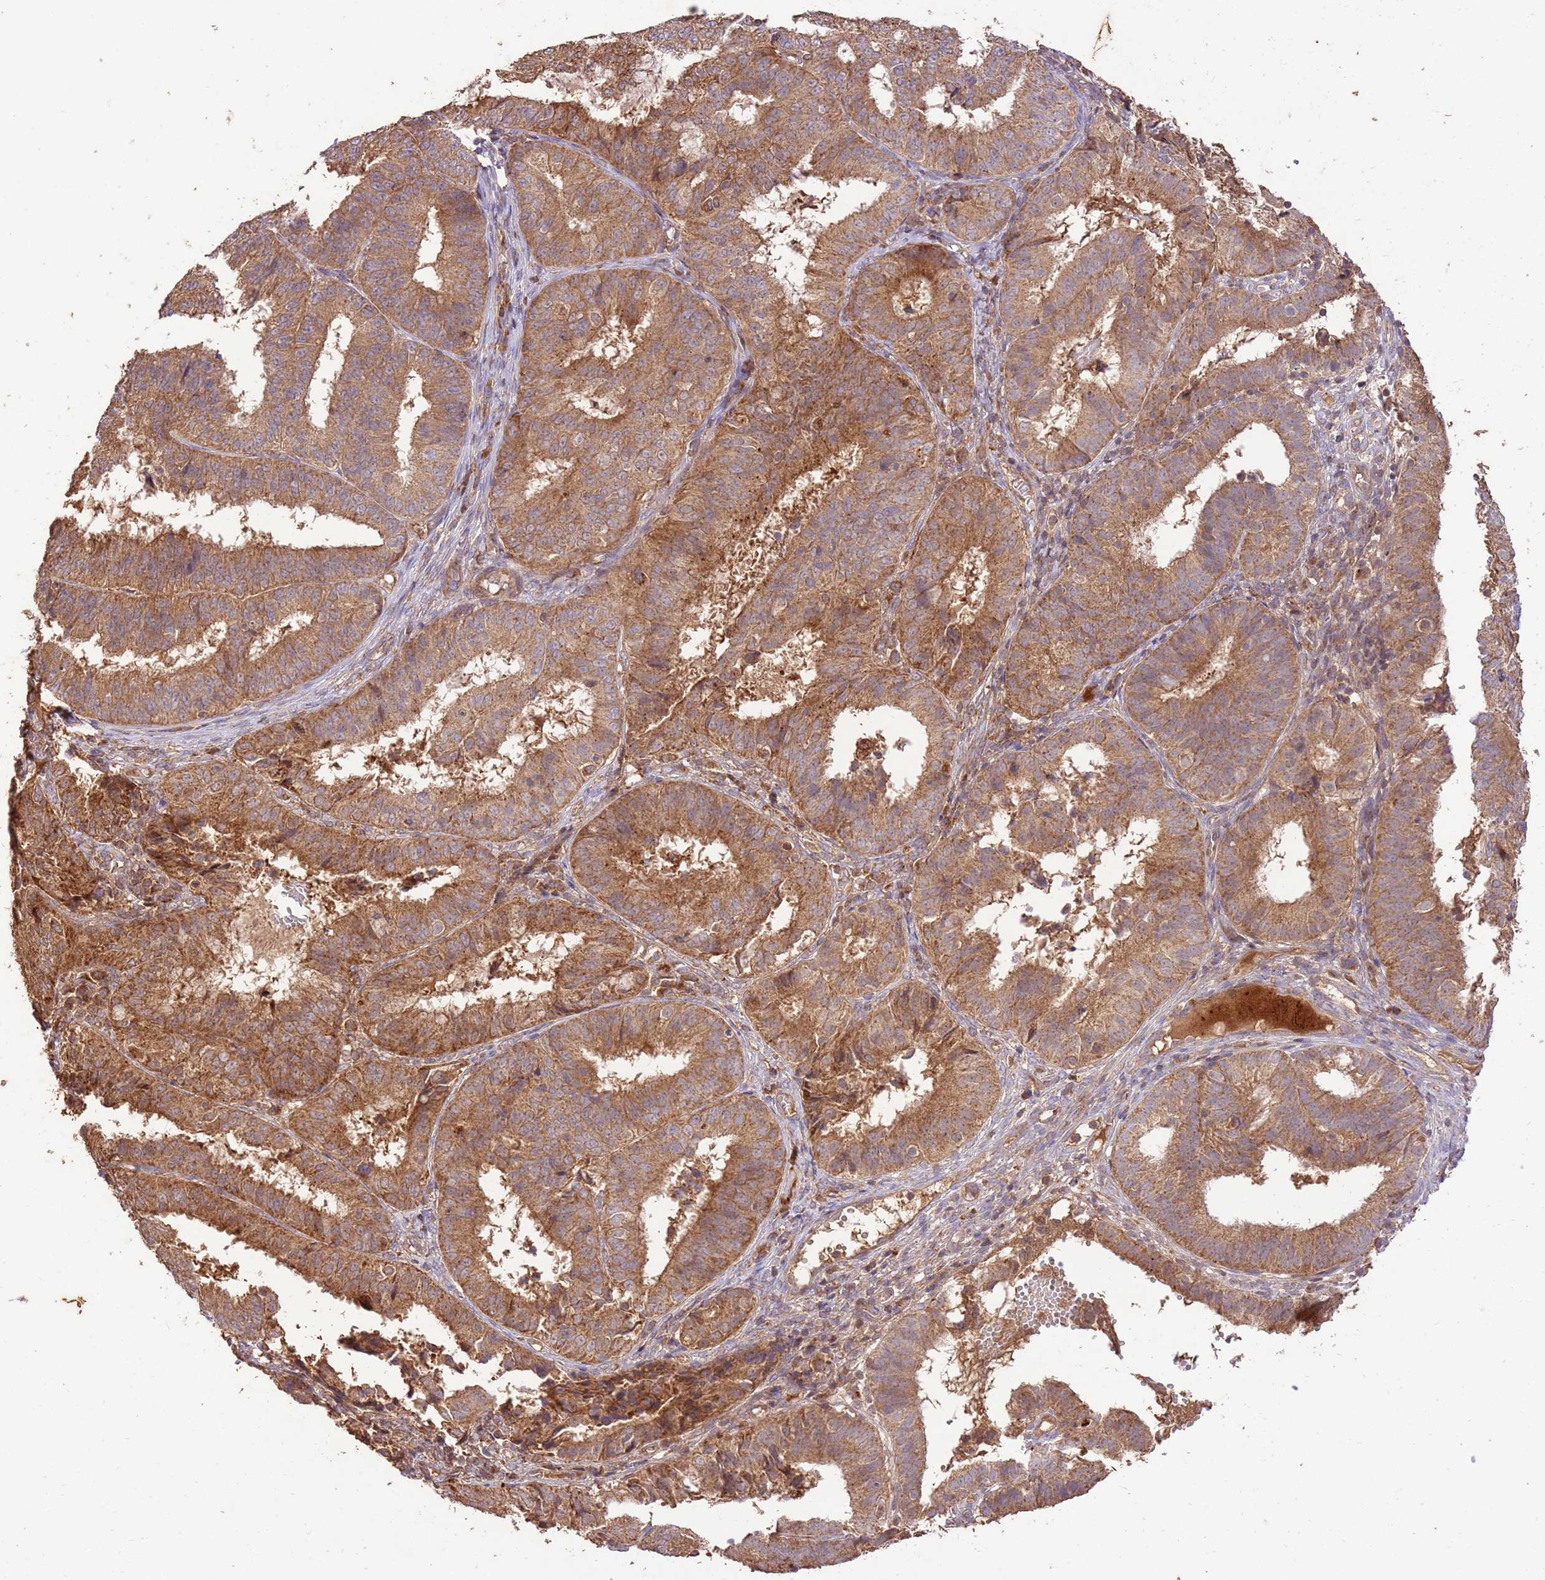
{"staining": {"intensity": "moderate", "quantity": ">75%", "location": "cytoplasmic/membranous"}, "tissue": "endometrial cancer", "cell_type": "Tumor cells", "image_type": "cancer", "snomed": [{"axis": "morphology", "description": "Adenocarcinoma, NOS"}, {"axis": "topography", "description": "Endometrium"}], "caption": "A photomicrograph showing moderate cytoplasmic/membranous staining in approximately >75% of tumor cells in endometrial cancer, as visualized by brown immunohistochemical staining.", "gene": "LRRC28", "patient": {"sex": "female", "age": 51}}